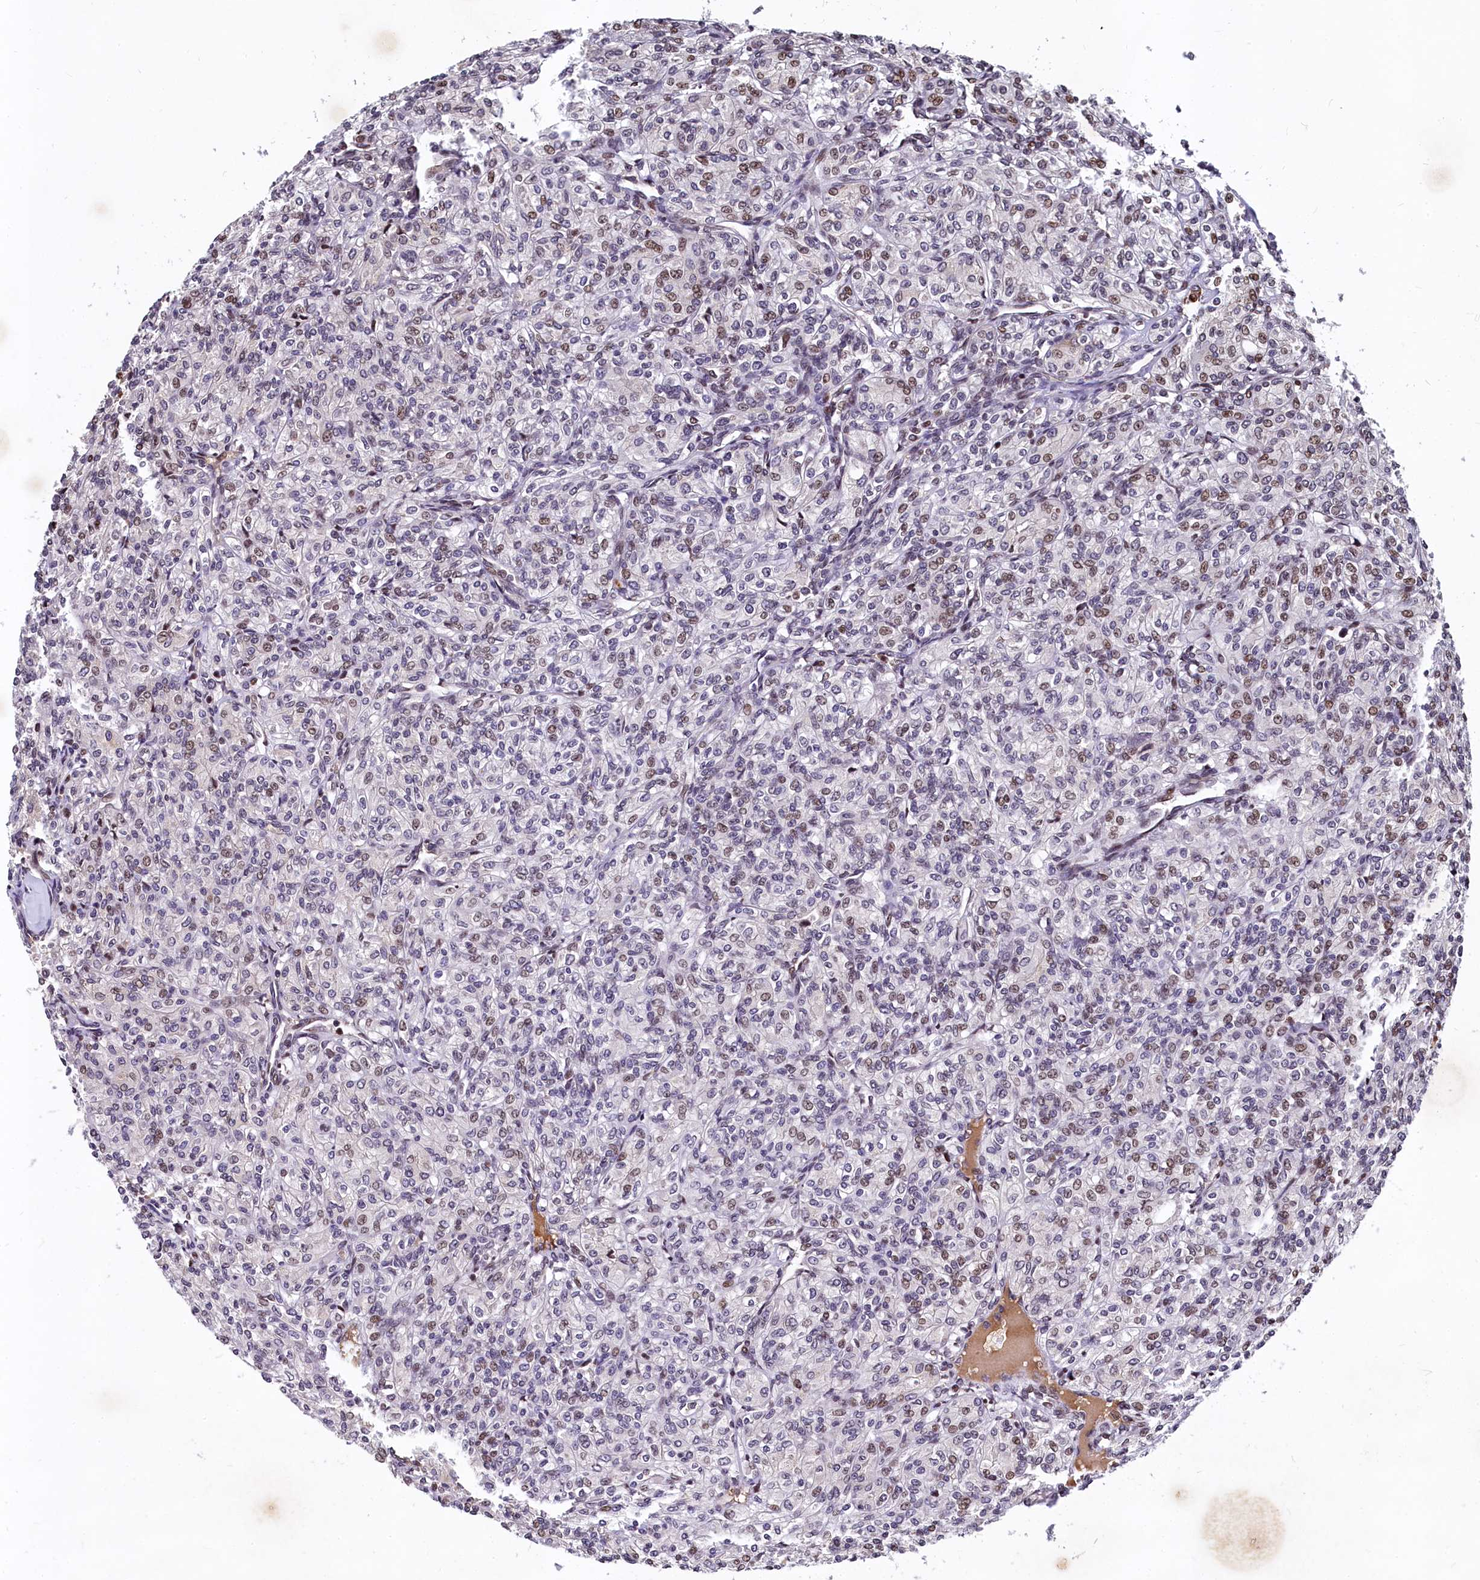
{"staining": {"intensity": "moderate", "quantity": "<25%", "location": "nuclear"}, "tissue": "renal cancer", "cell_type": "Tumor cells", "image_type": "cancer", "snomed": [{"axis": "morphology", "description": "Adenocarcinoma, NOS"}, {"axis": "topography", "description": "Kidney"}], "caption": "Immunohistochemical staining of human renal cancer (adenocarcinoma) exhibits moderate nuclear protein positivity in about <25% of tumor cells.", "gene": "FAM217B", "patient": {"sex": "male", "age": 77}}